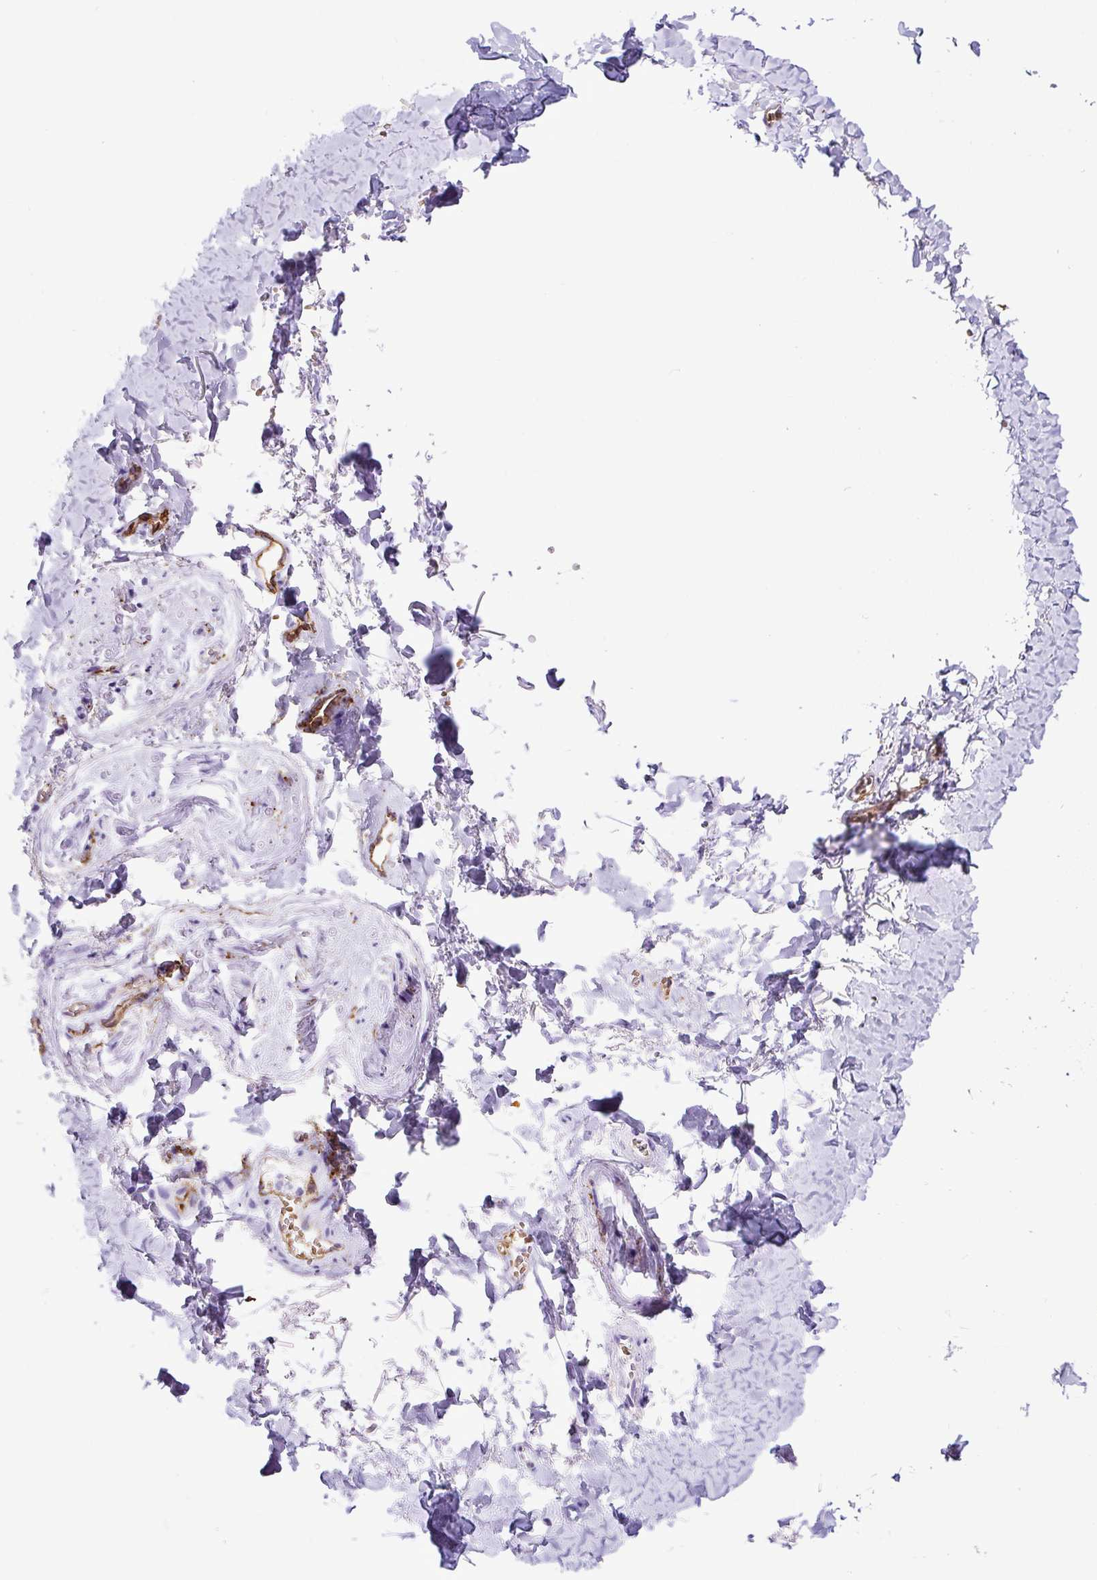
{"staining": {"intensity": "negative", "quantity": "none", "location": "none"}, "tissue": "adipose tissue", "cell_type": "Adipocytes", "image_type": "normal", "snomed": [{"axis": "morphology", "description": "Normal tissue, NOS"}, {"axis": "topography", "description": "Vulva"}, {"axis": "topography", "description": "Vagina"}, {"axis": "topography", "description": "Peripheral nerve tissue"}], "caption": "A histopathology image of adipose tissue stained for a protein reveals no brown staining in adipocytes. (Immunohistochemistry (ihc), brightfield microscopy, high magnification).", "gene": "HLA", "patient": {"sex": "female", "age": 66}}